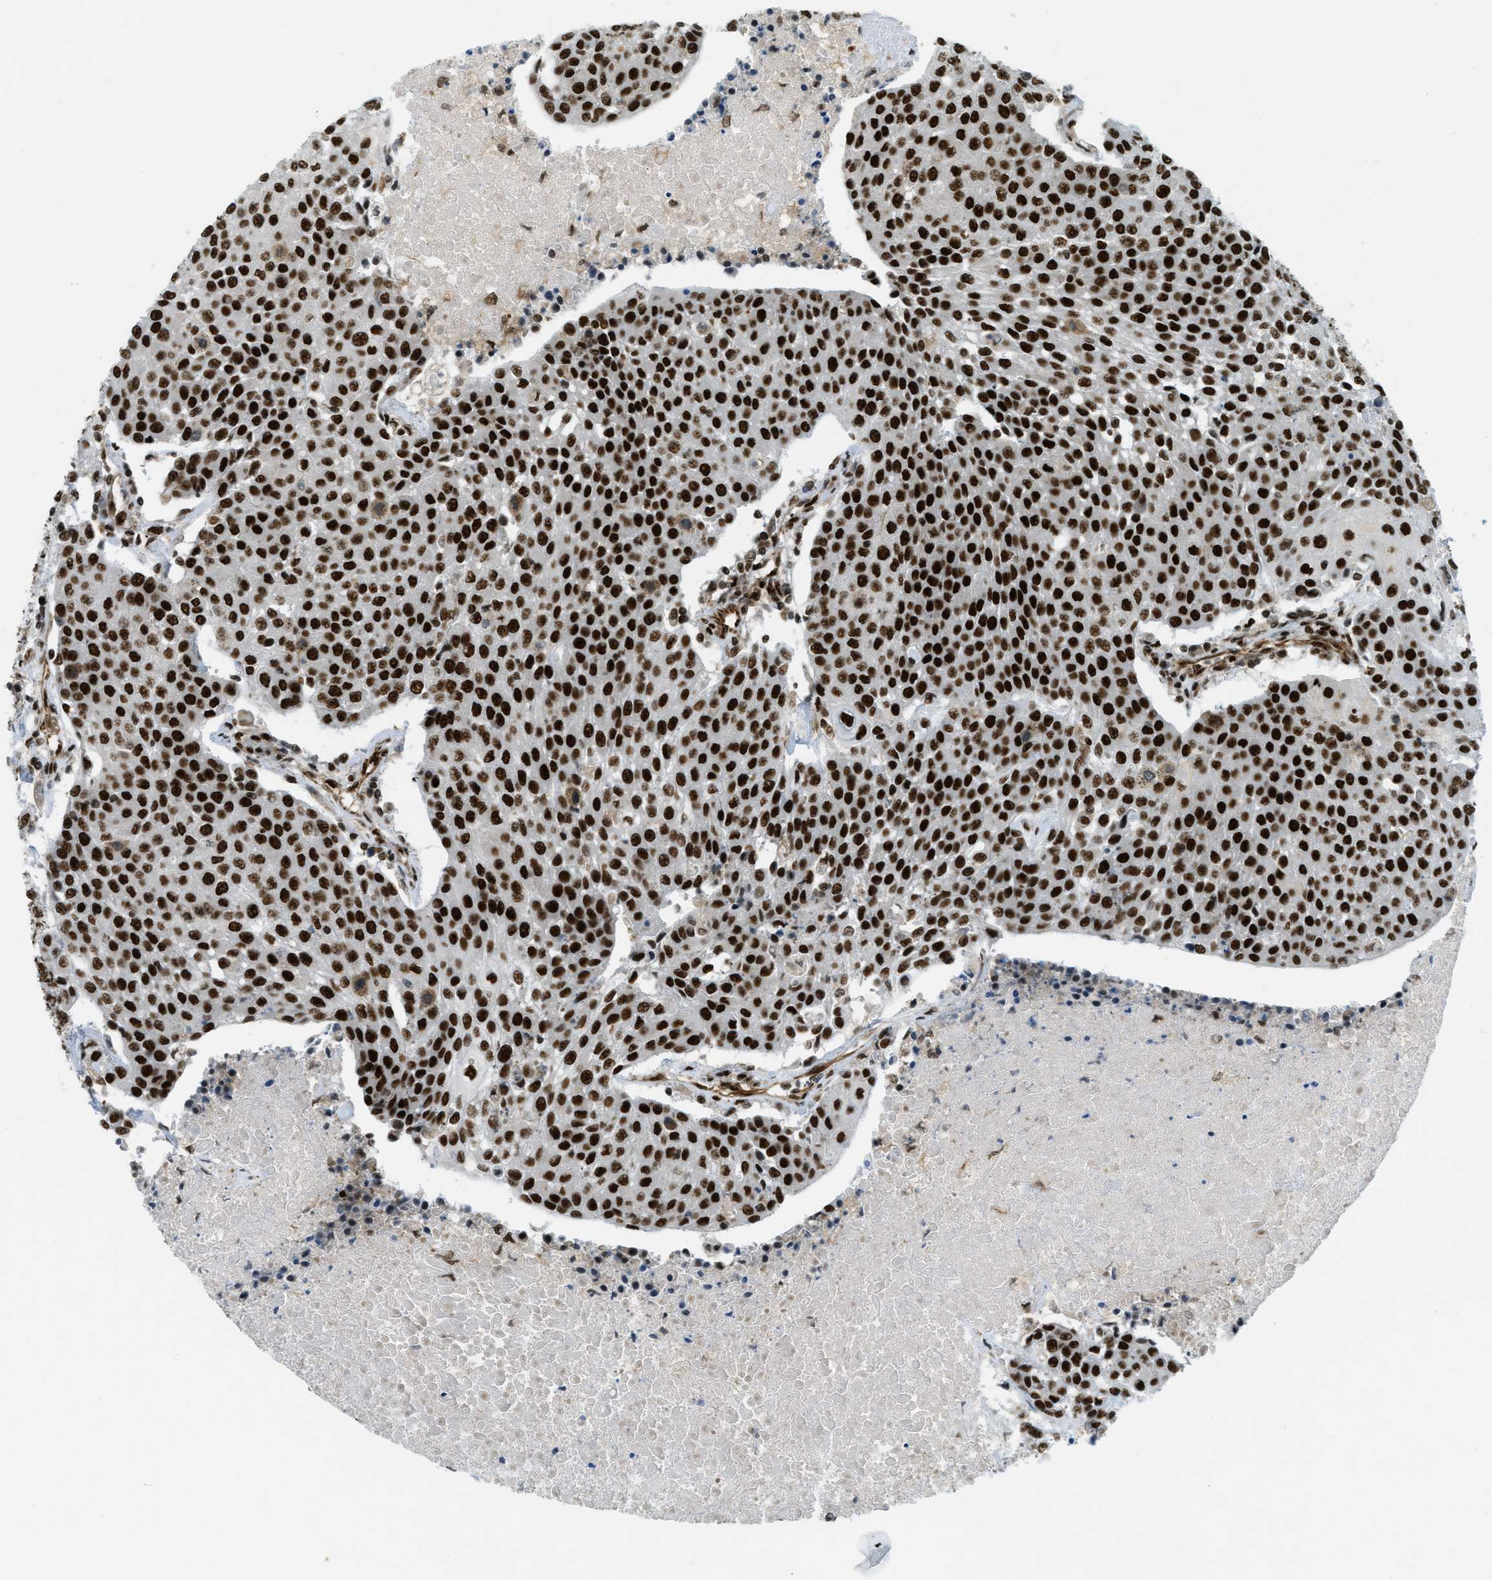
{"staining": {"intensity": "strong", "quantity": ">75%", "location": "nuclear"}, "tissue": "urothelial cancer", "cell_type": "Tumor cells", "image_type": "cancer", "snomed": [{"axis": "morphology", "description": "Urothelial carcinoma, High grade"}, {"axis": "topography", "description": "Urinary bladder"}], "caption": "Immunohistochemistry (IHC) of high-grade urothelial carcinoma shows high levels of strong nuclear staining in about >75% of tumor cells.", "gene": "ZFR", "patient": {"sex": "female", "age": 85}}